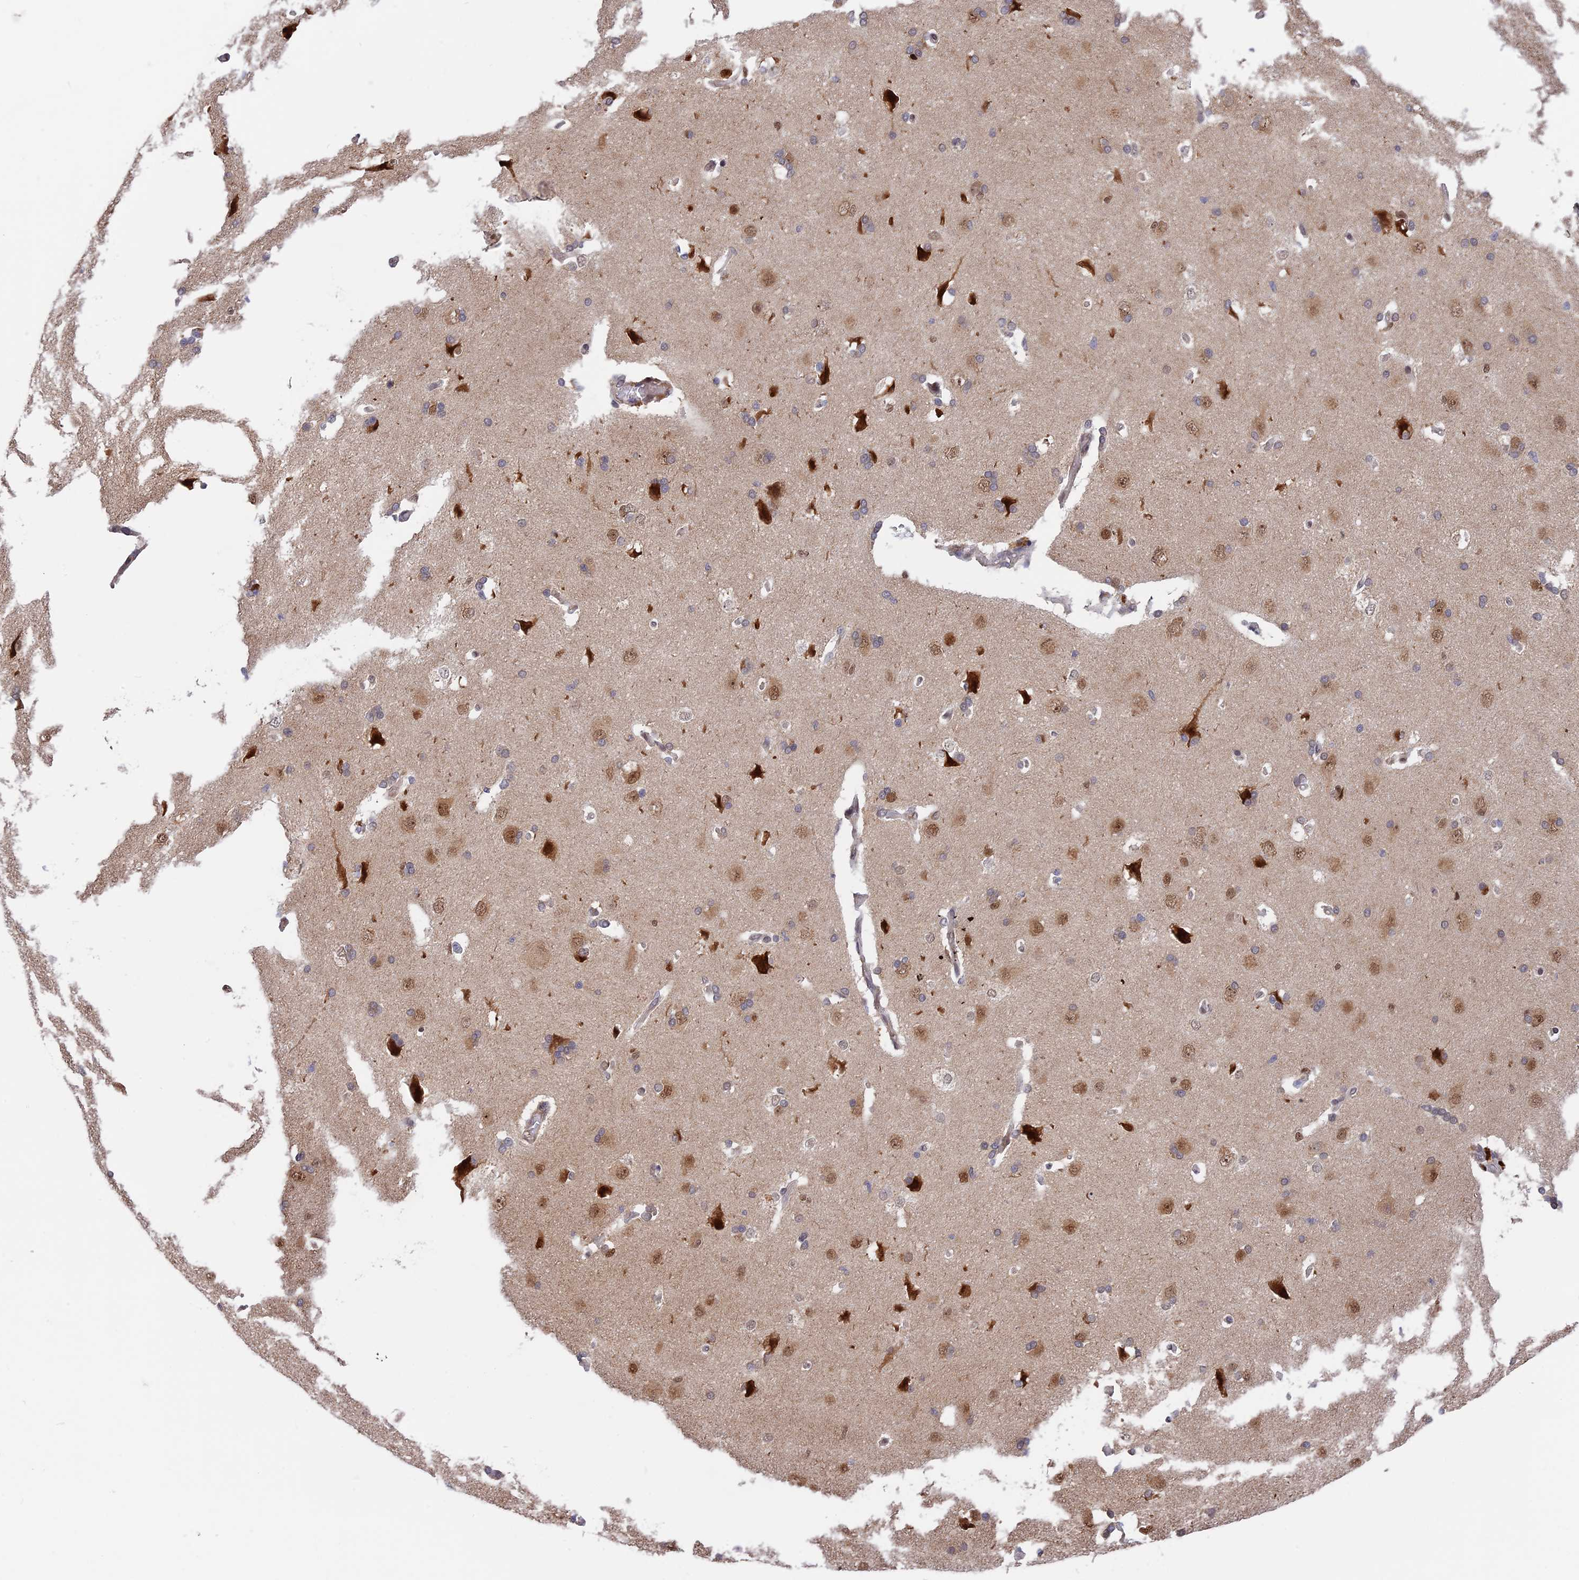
{"staining": {"intensity": "negative", "quantity": "none", "location": "none"}, "tissue": "cerebral cortex", "cell_type": "Endothelial cells", "image_type": "normal", "snomed": [{"axis": "morphology", "description": "Normal tissue, NOS"}, {"axis": "topography", "description": "Cerebral cortex"}], "caption": "This is an immunohistochemistry micrograph of unremarkable human cerebral cortex. There is no expression in endothelial cells.", "gene": "ZNF428", "patient": {"sex": "male", "age": 62}}